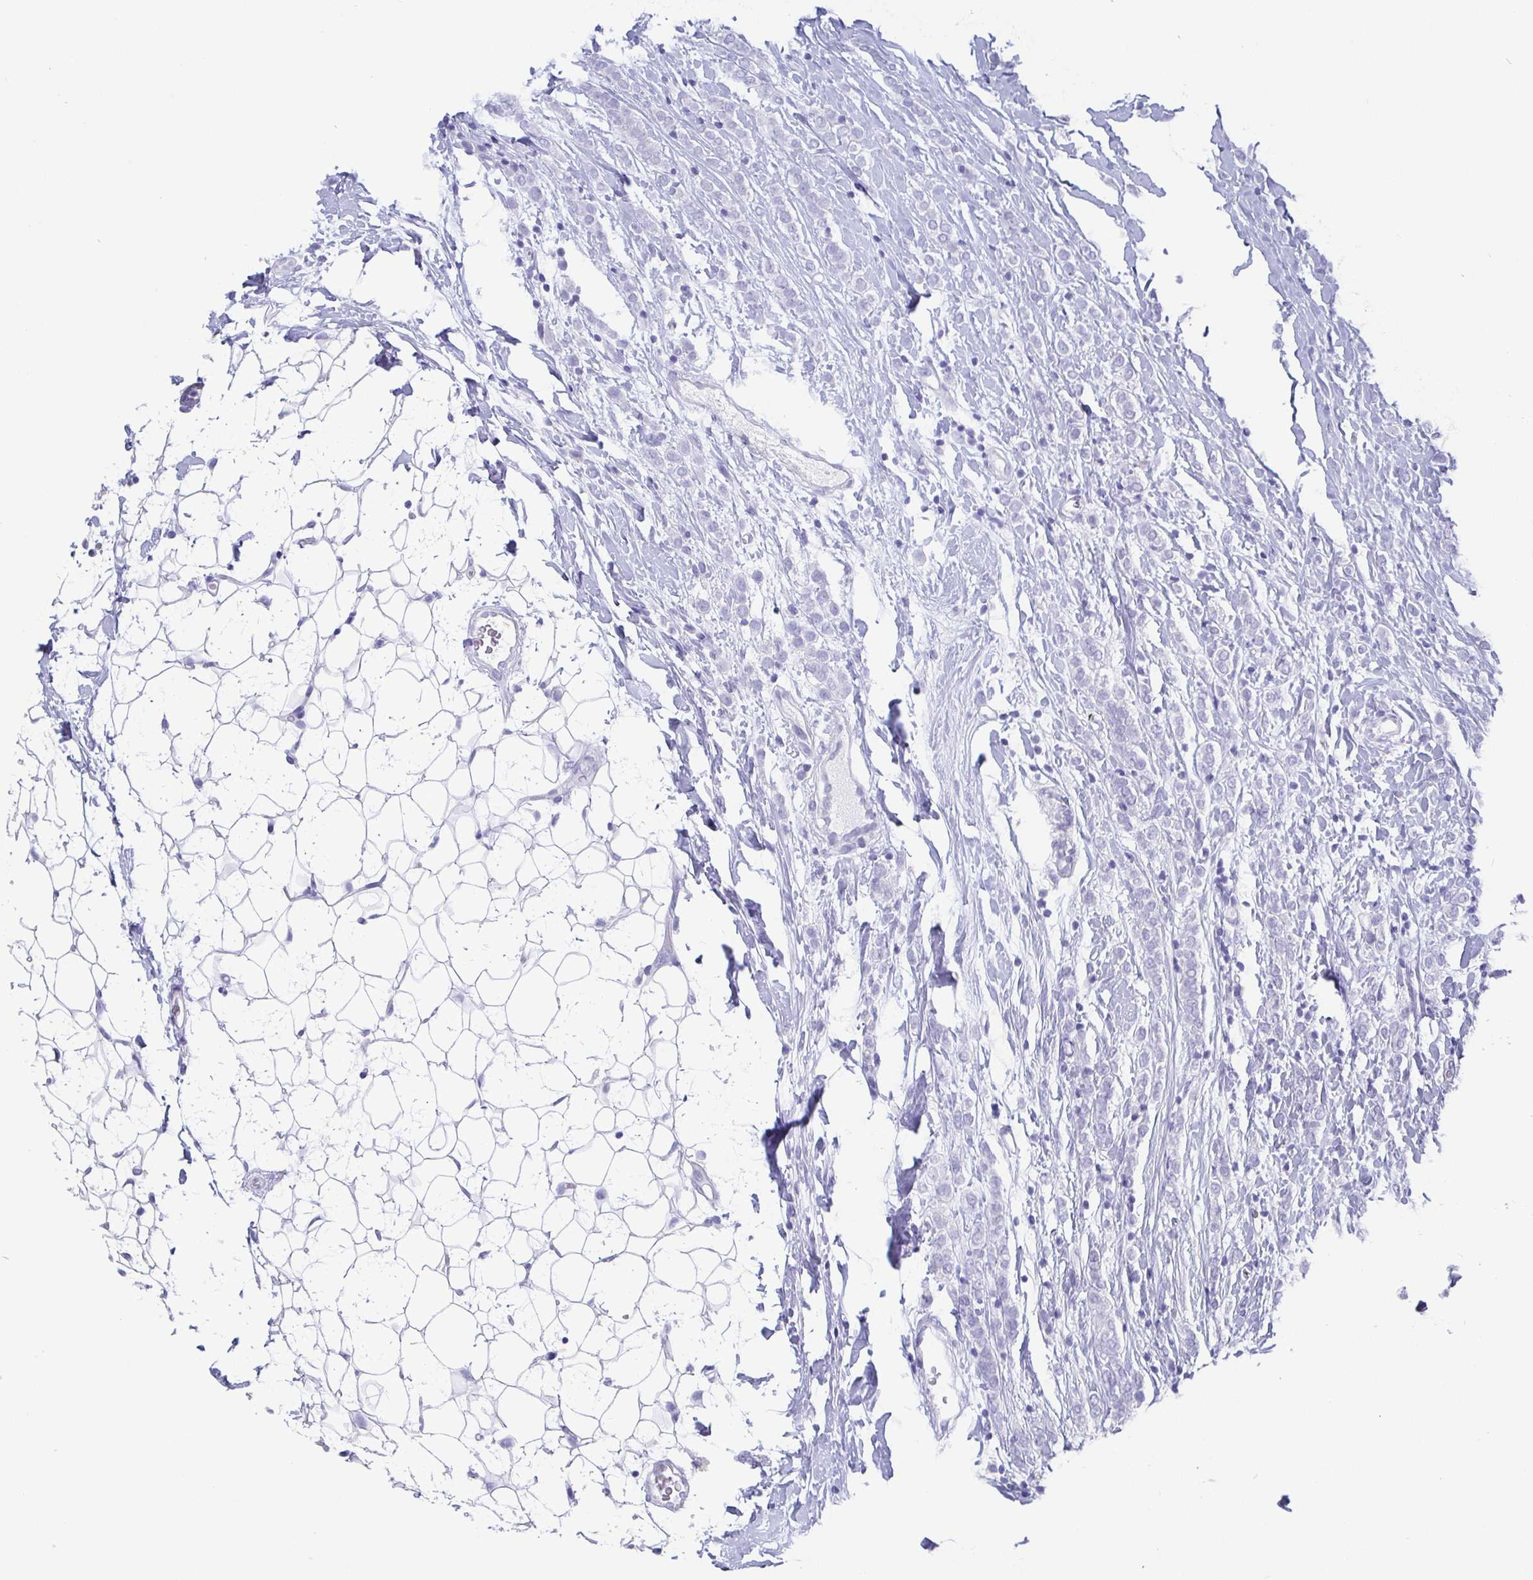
{"staining": {"intensity": "negative", "quantity": "none", "location": "none"}, "tissue": "breast cancer", "cell_type": "Tumor cells", "image_type": "cancer", "snomed": [{"axis": "morphology", "description": "Lobular carcinoma"}, {"axis": "topography", "description": "Breast"}], "caption": "High power microscopy photomicrograph of an IHC image of breast cancer, revealing no significant staining in tumor cells.", "gene": "SCGN", "patient": {"sex": "female", "age": 49}}